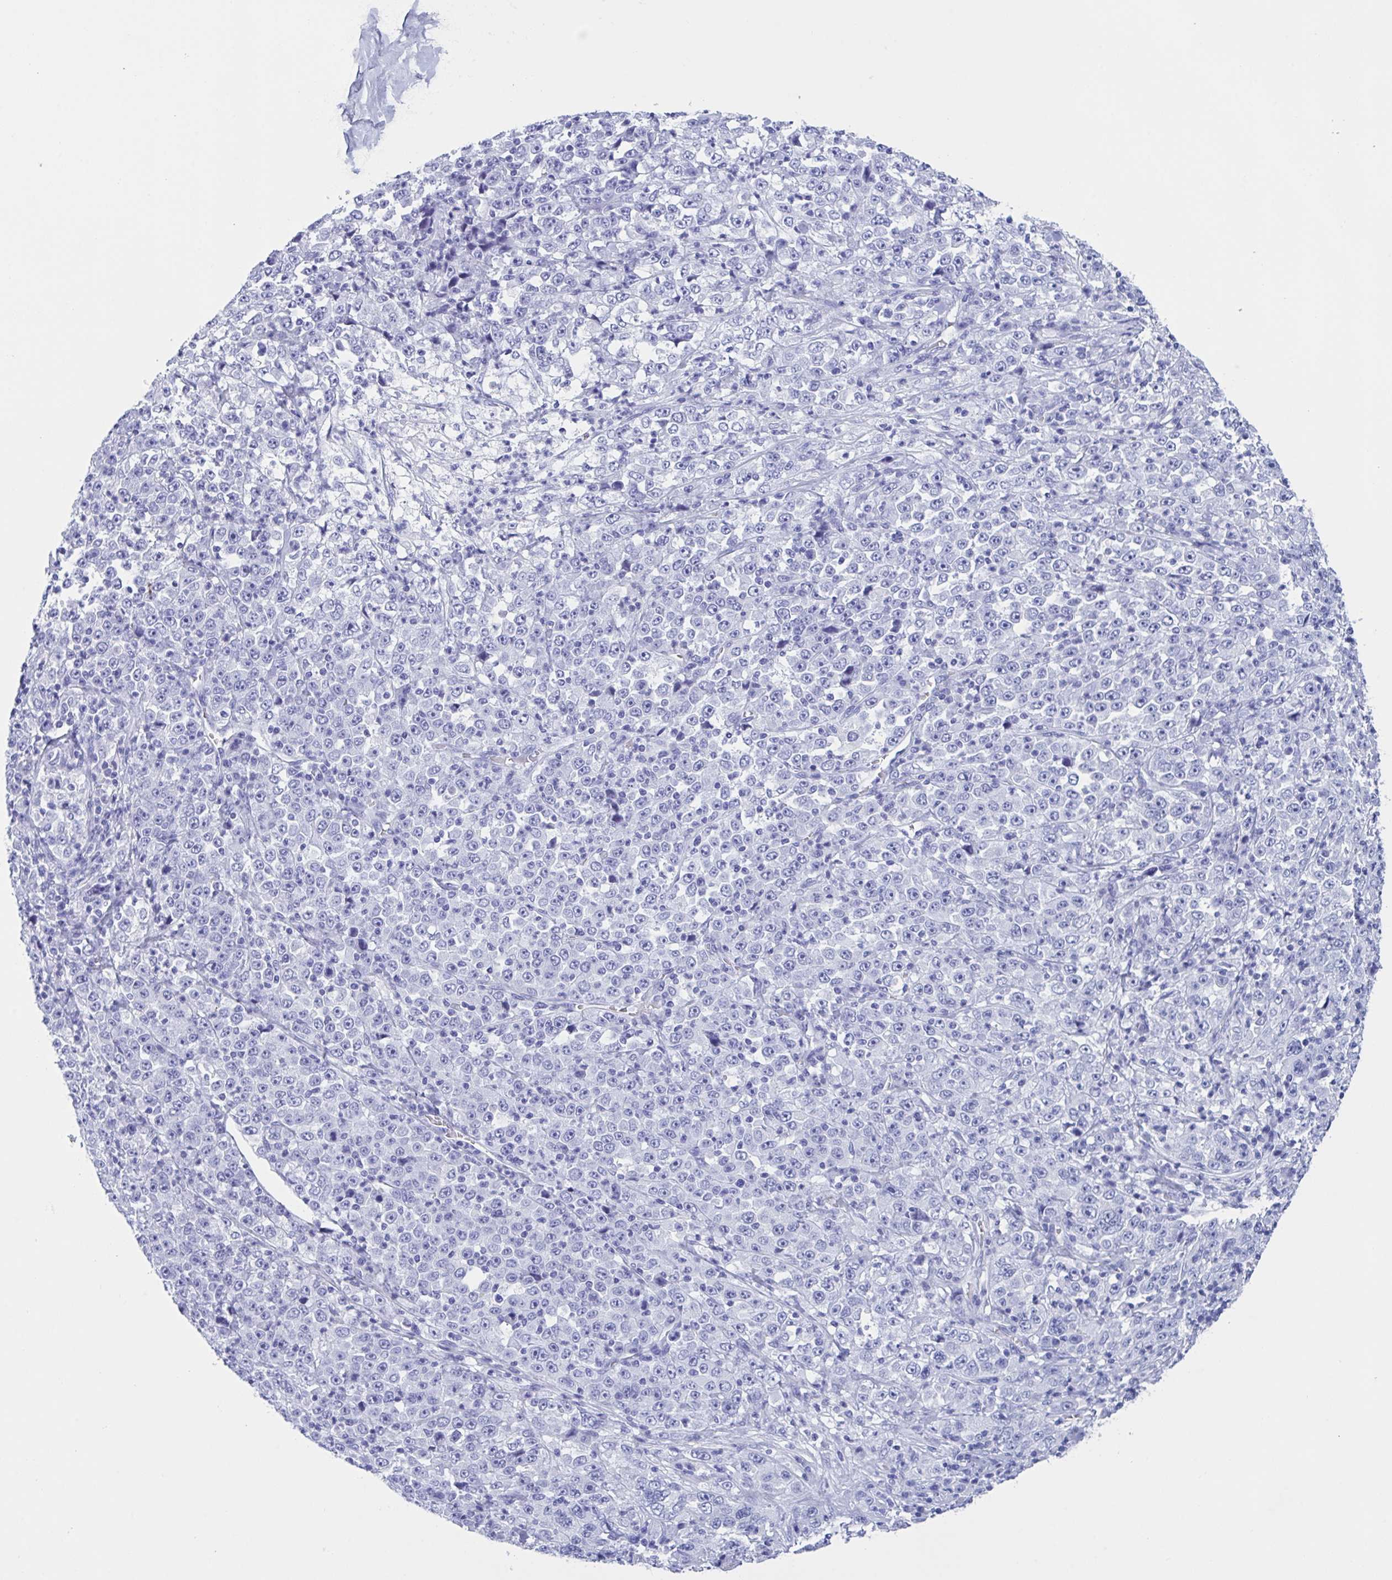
{"staining": {"intensity": "negative", "quantity": "none", "location": "none"}, "tissue": "stomach cancer", "cell_type": "Tumor cells", "image_type": "cancer", "snomed": [{"axis": "morphology", "description": "Normal tissue, NOS"}, {"axis": "morphology", "description": "Adenocarcinoma, NOS"}, {"axis": "topography", "description": "Stomach, upper"}, {"axis": "topography", "description": "Stomach"}], "caption": "This is an immunohistochemistry (IHC) photomicrograph of human stomach cancer. There is no expression in tumor cells.", "gene": "ZNF850", "patient": {"sex": "male", "age": 59}}